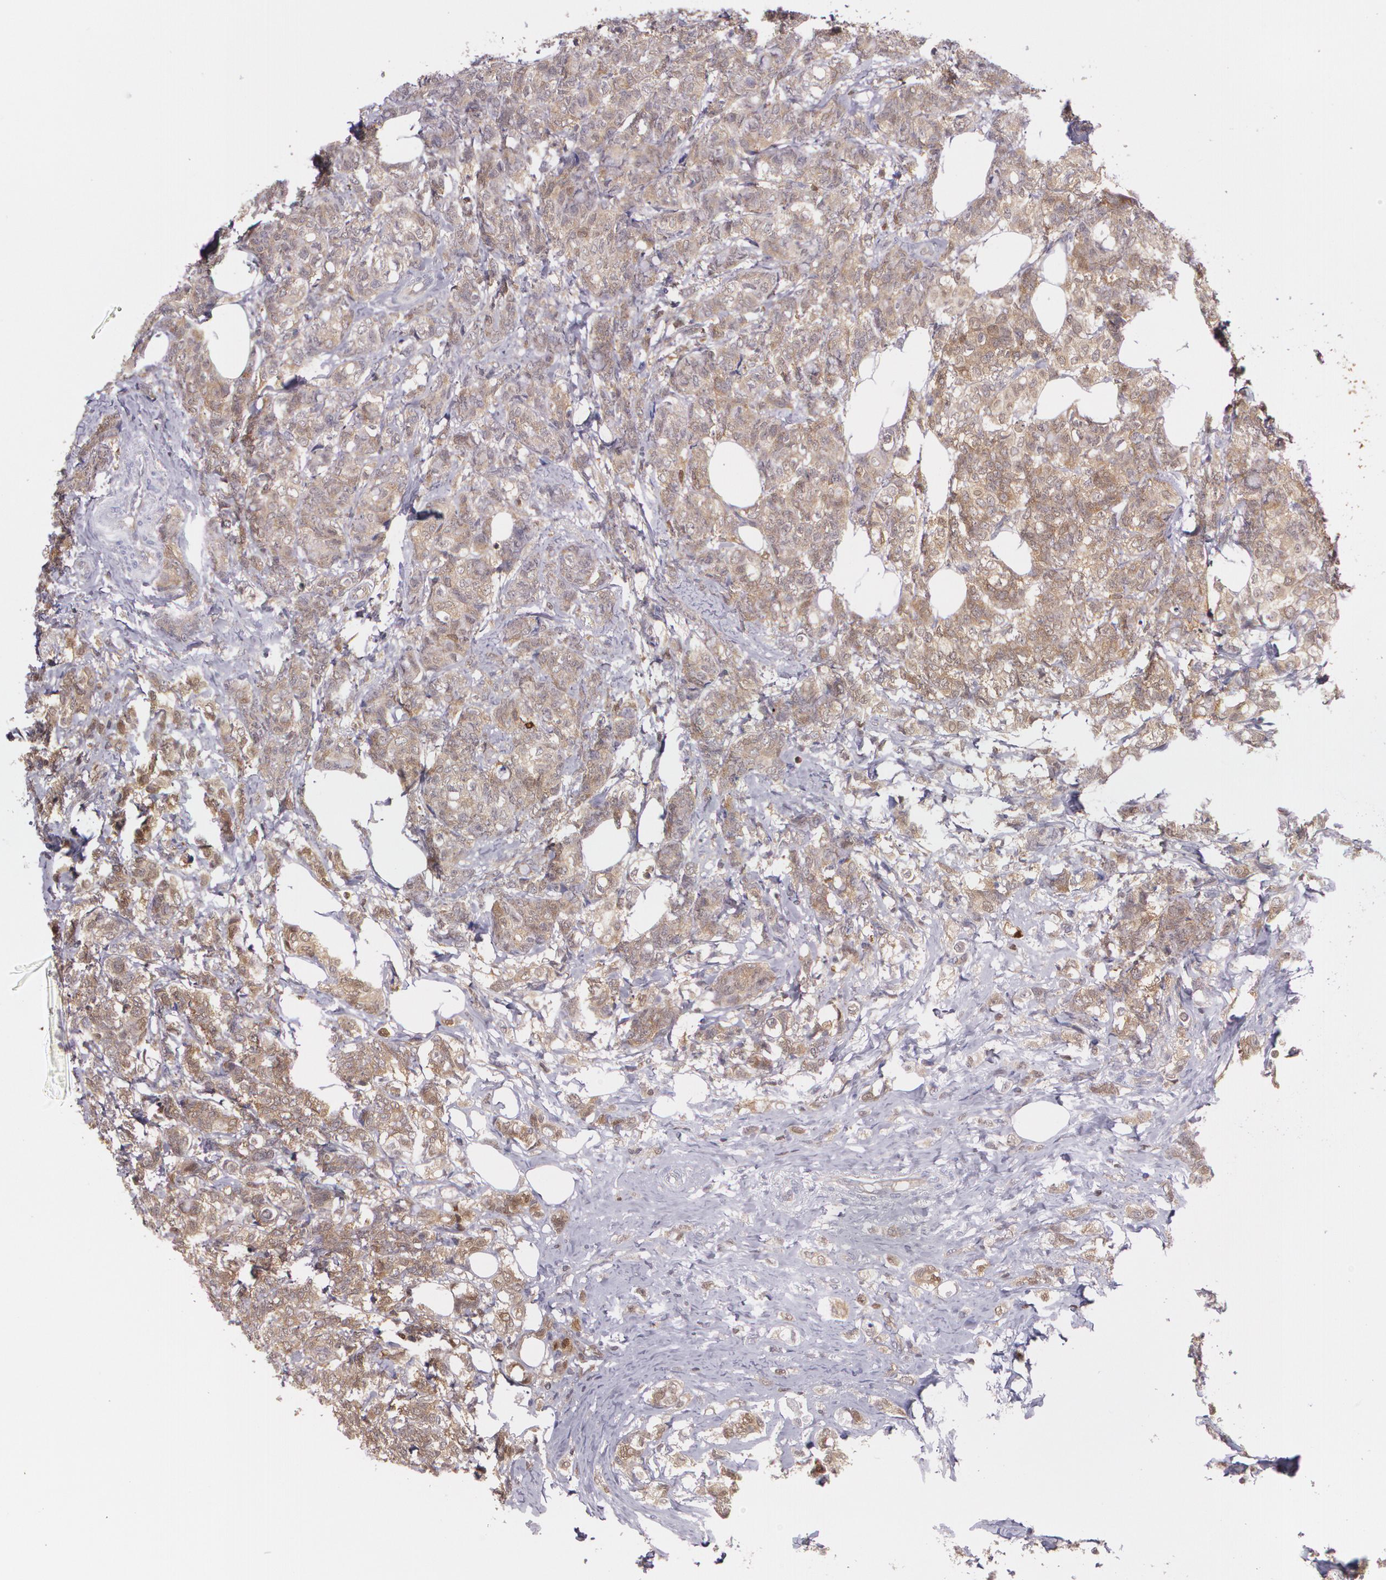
{"staining": {"intensity": "moderate", "quantity": ">75%", "location": "cytoplasmic/membranous"}, "tissue": "breast cancer", "cell_type": "Tumor cells", "image_type": "cancer", "snomed": [{"axis": "morphology", "description": "Lobular carcinoma"}, {"axis": "topography", "description": "Breast"}], "caption": "A histopathology image showing moderate cytoplasmic/membranous expression in about >75% of tumor cells in breast cancer, as visualized by brown immunohistochemical staining.", "gene": "HSPH1", "patient": {"sex": "female", "age": 60}}